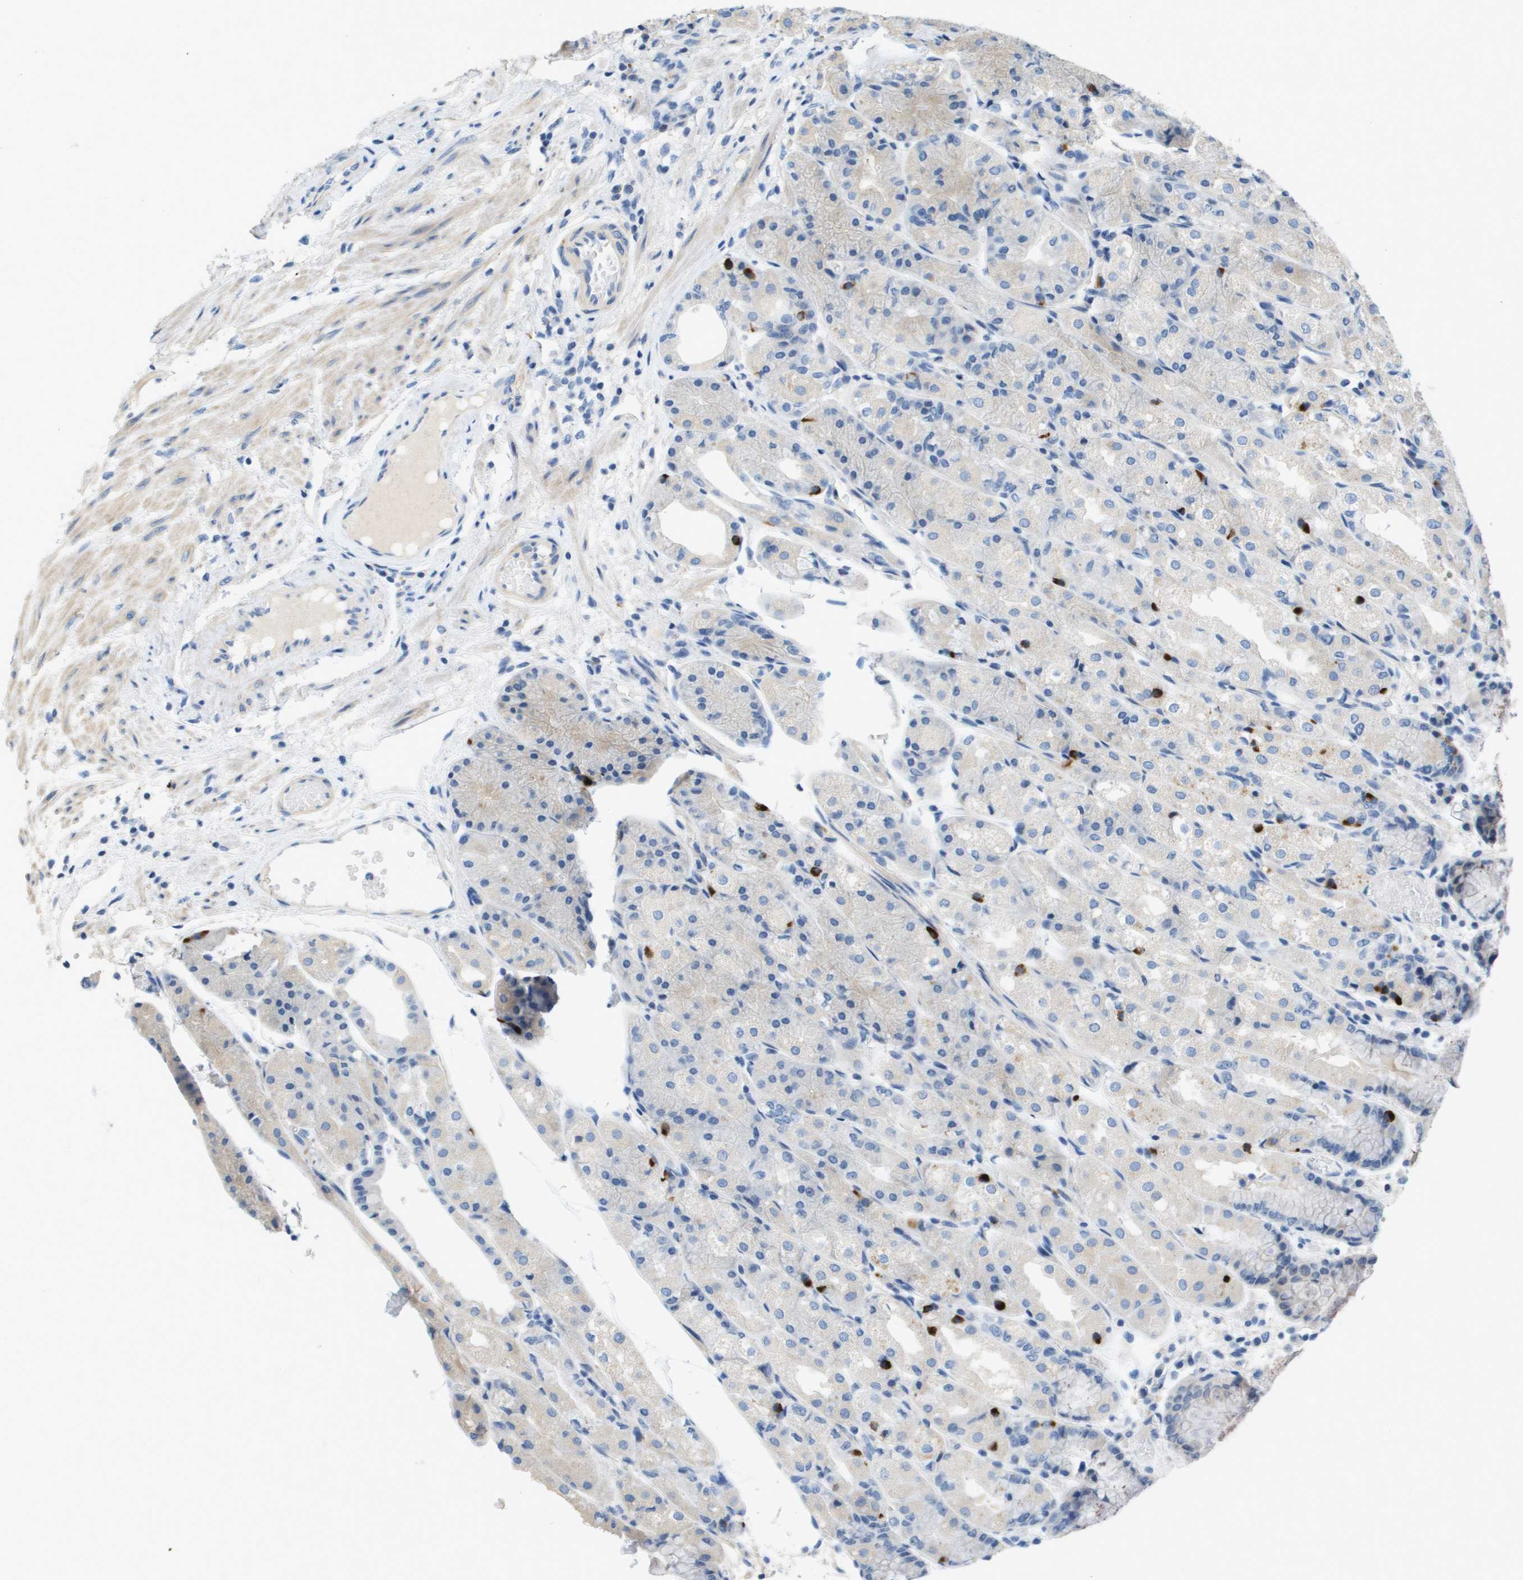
{"staining": {"intensity": "negative", "quantity": "none", "location": "none"}, "tissue": "stomach", "cell_type": "Glandular cells", "image_type": "normal", "snomed": [{"axis": "morphology", "description": "Normal tissue, NOS"}, {"axis": "topography", "description": "Stomach, upper"}], "caption": "IHC of normal stomach shows no expression in glandular cells. (IHC, brightfield microscopy, high magnification).", "gene": "B3GNT5", "patient": {"sex": "male", "age": 72}}